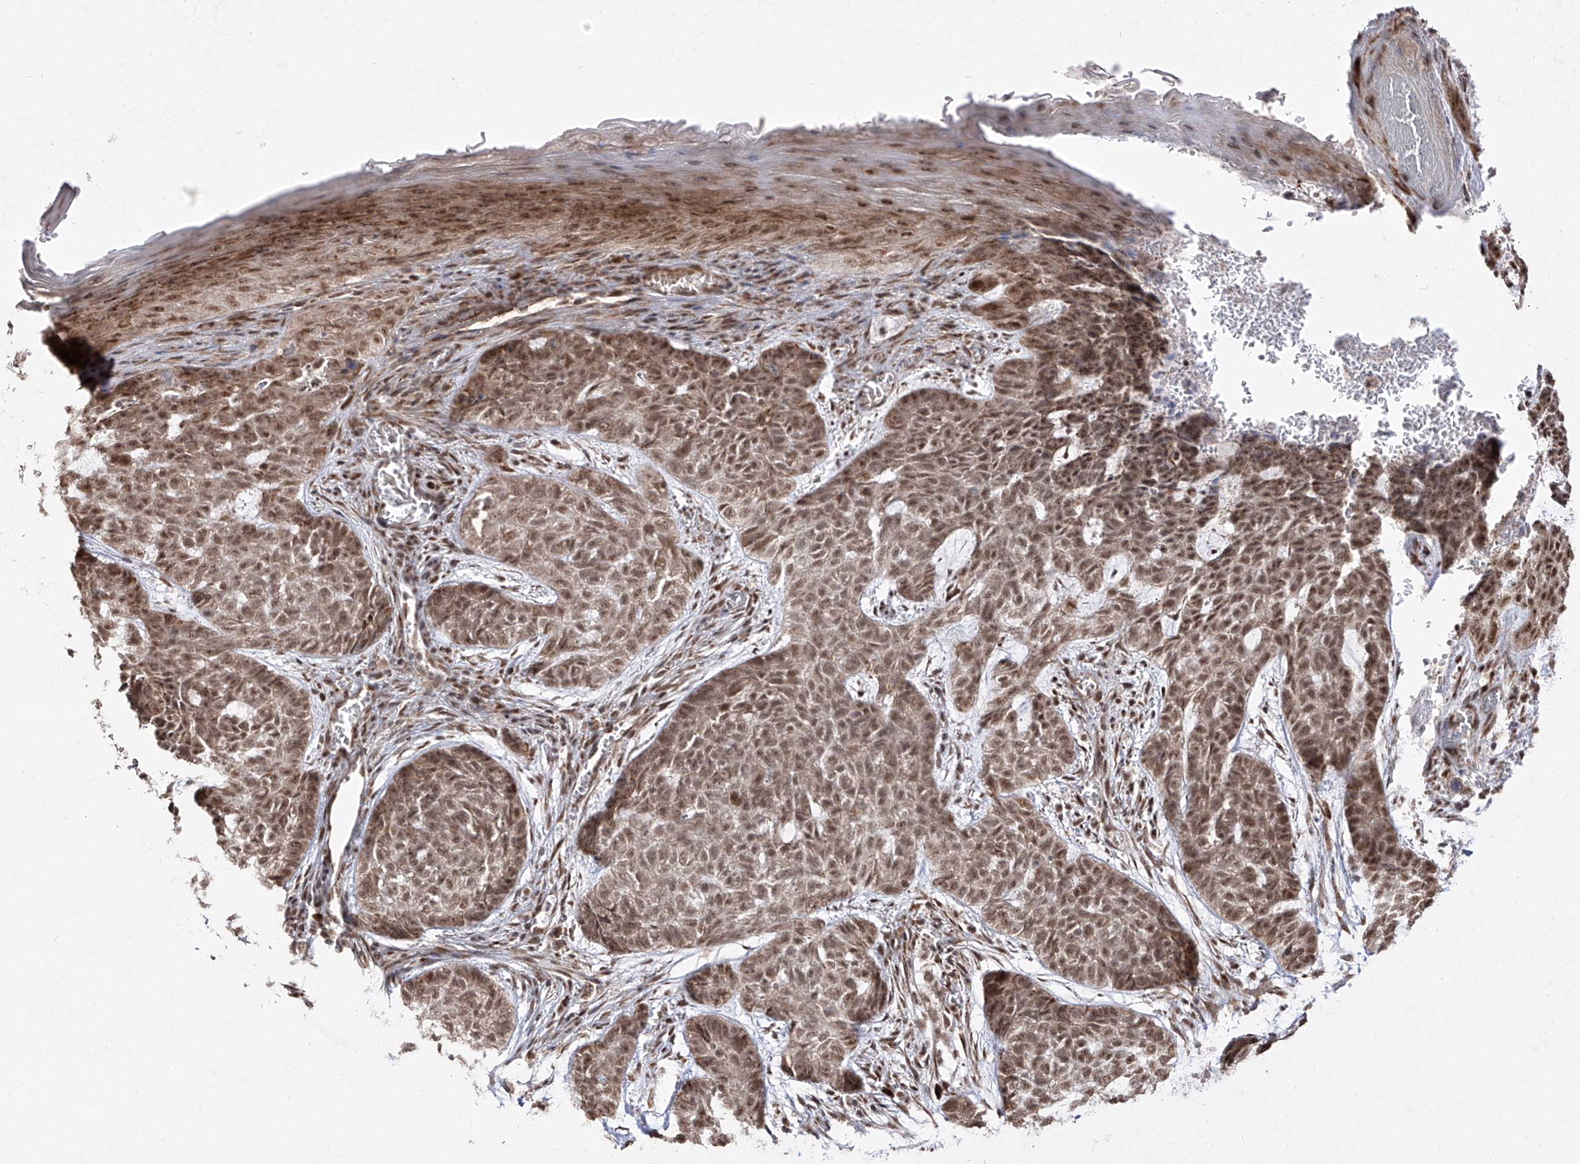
{"staining": {"intensity": "moderate", "quantity": ">75%", "location": "nuclear"}, "tissue": "skin cancer", "cell_type": "Tumor cells", "image_type": "cancer", "snomed": [{"axis": "morphology", "description": "Basal cell carcinoma"}, {"axis": "topography", "description": "Skin"}], "caption": "This photomicrograph shows immunohistochemistry staining of basal cell carcinoma (skin), with medium moderate nuclear expression in about >75% of tumor cells.", "gene": "SNRNP27", "patient": {"sex": "female", "age": 64}}